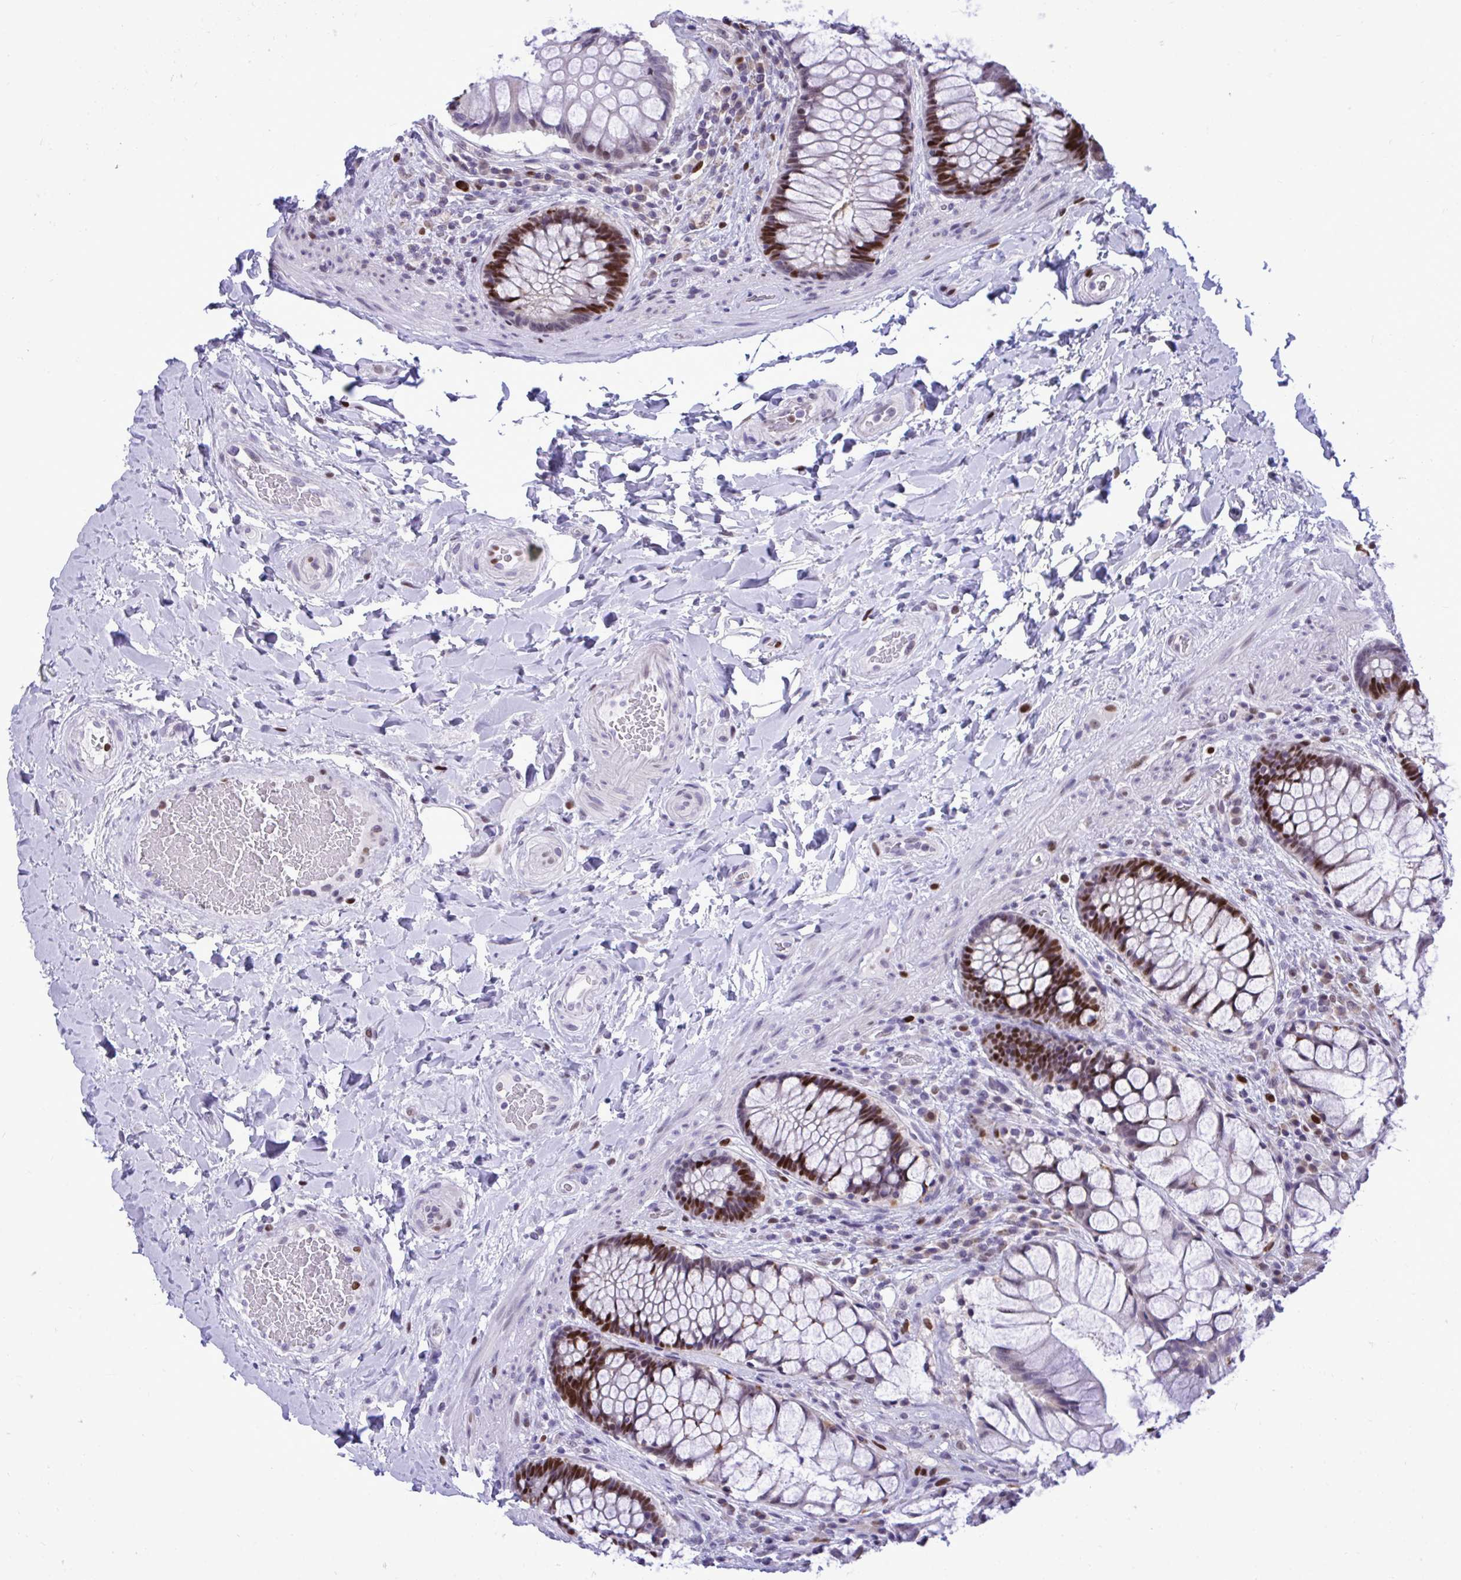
{"staining": {"intensity": "strong", "quantity": "25%-75%", "location": "nuclear"}, "tissue": "rectum", "cell_type": "Glandular cells", "image_type": "normal", "snomed": [{"axis": "morphology", "description": "Normal tissue, NOS"}, {"axis": "topography", "description": "Rectum"}], "caption": "Glandular cells display high levels of strong nuclear positivity in approximately 25%-75% of cells in normal rectum. (brown staining indicates protein expression, while blue staining denotes nuclei).", "gene": "C1QL2", "patient": {"sex": "female", "age": 58}}